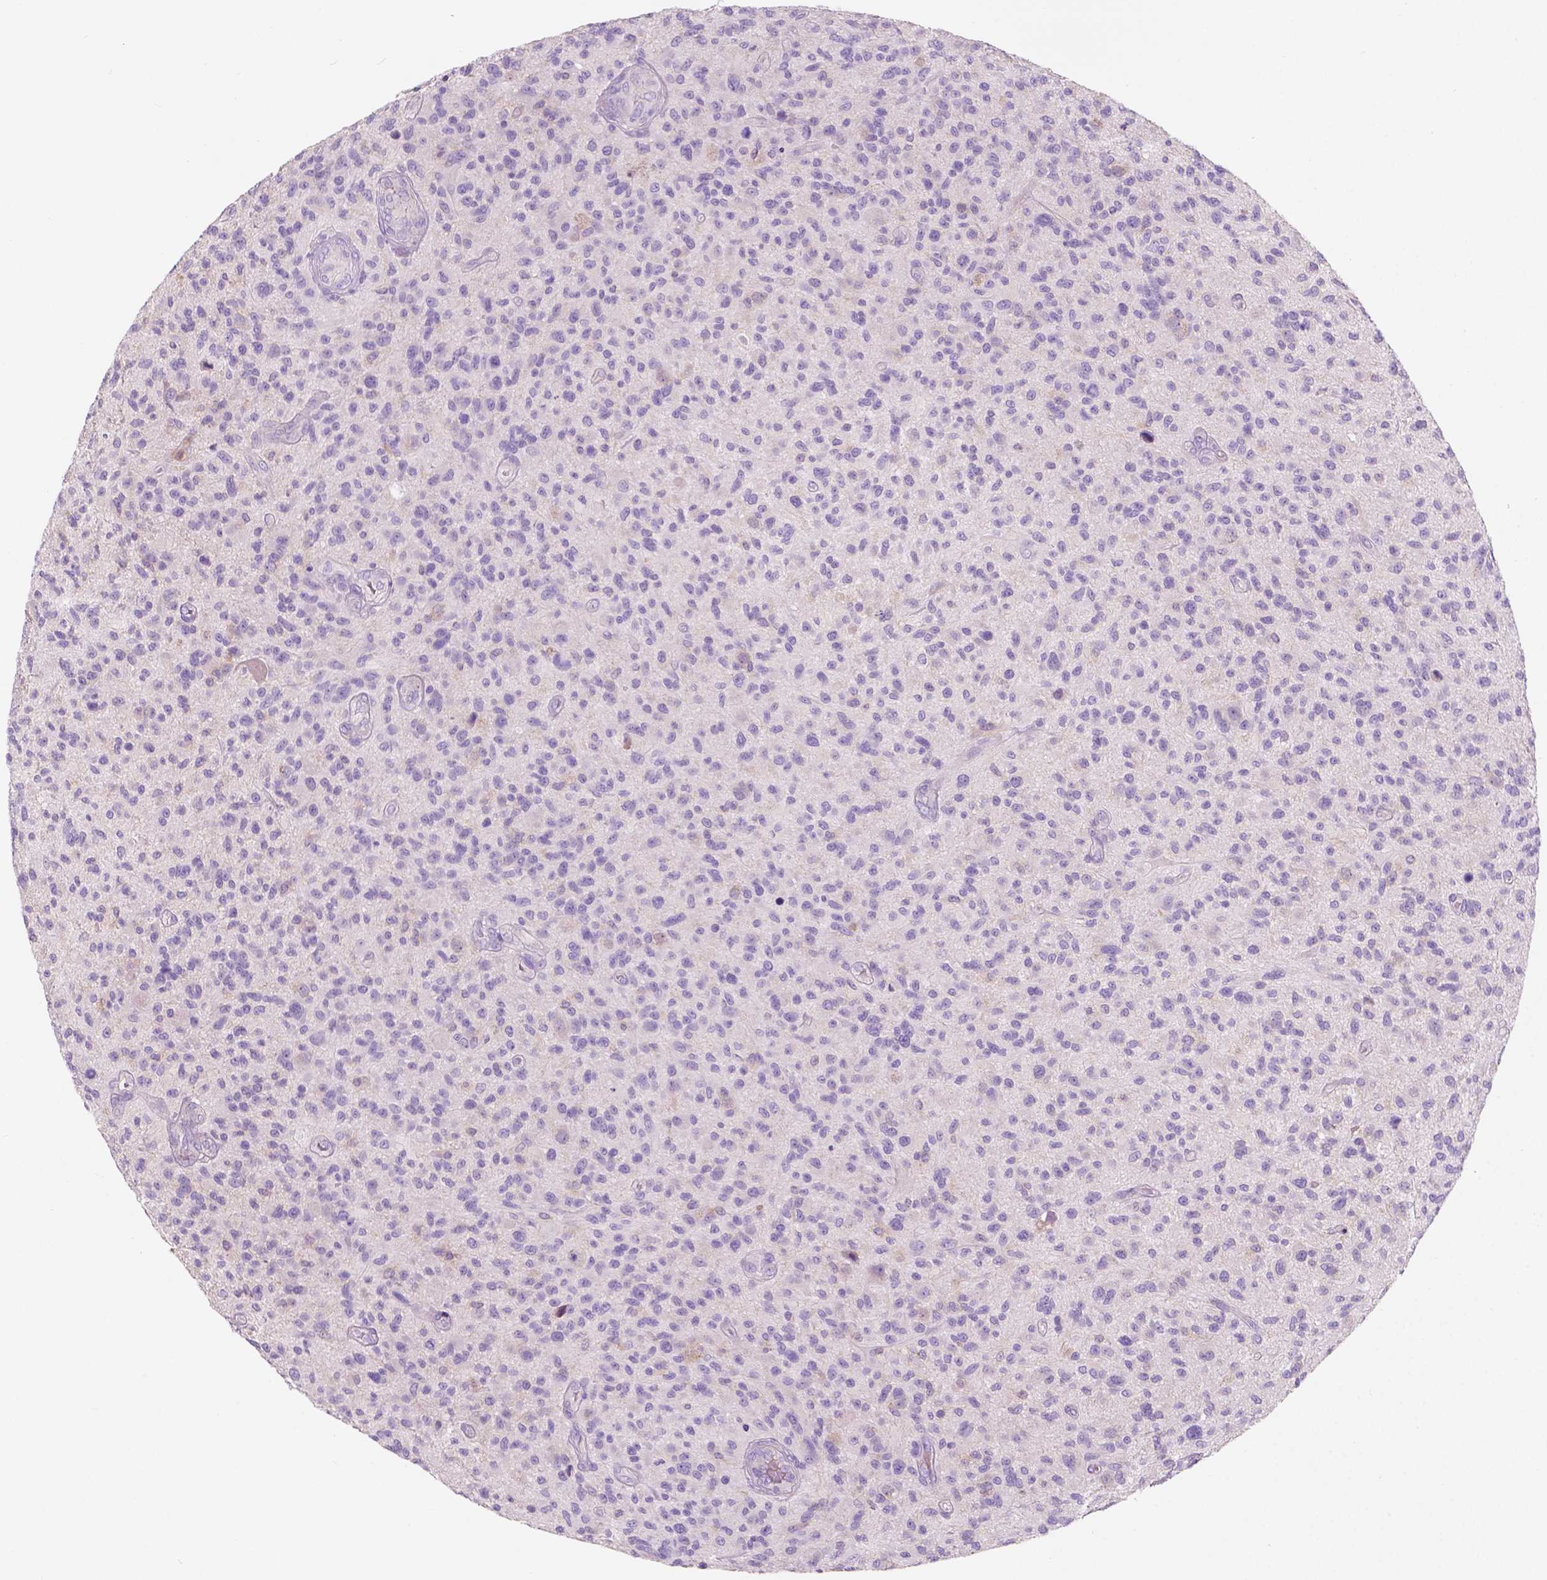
{"staining": {"intensity": "negative", "quantity": "none", "location": "none"}, "tissue": "glioma", "cell_type": "Tumor cells", "image_type": "cancer", "snomed": [{"axis": "morphology", "description": "Glioma, malignant, High grade"}, {"axis": "topography", "description": "Brain"}], "caption": "This is a micrograph of immunohistochemistry staining of glioma, which shows no expression in tumor cells.", "gene": "SEMA4A", "patient": {"sex": "male", "age": 47}}